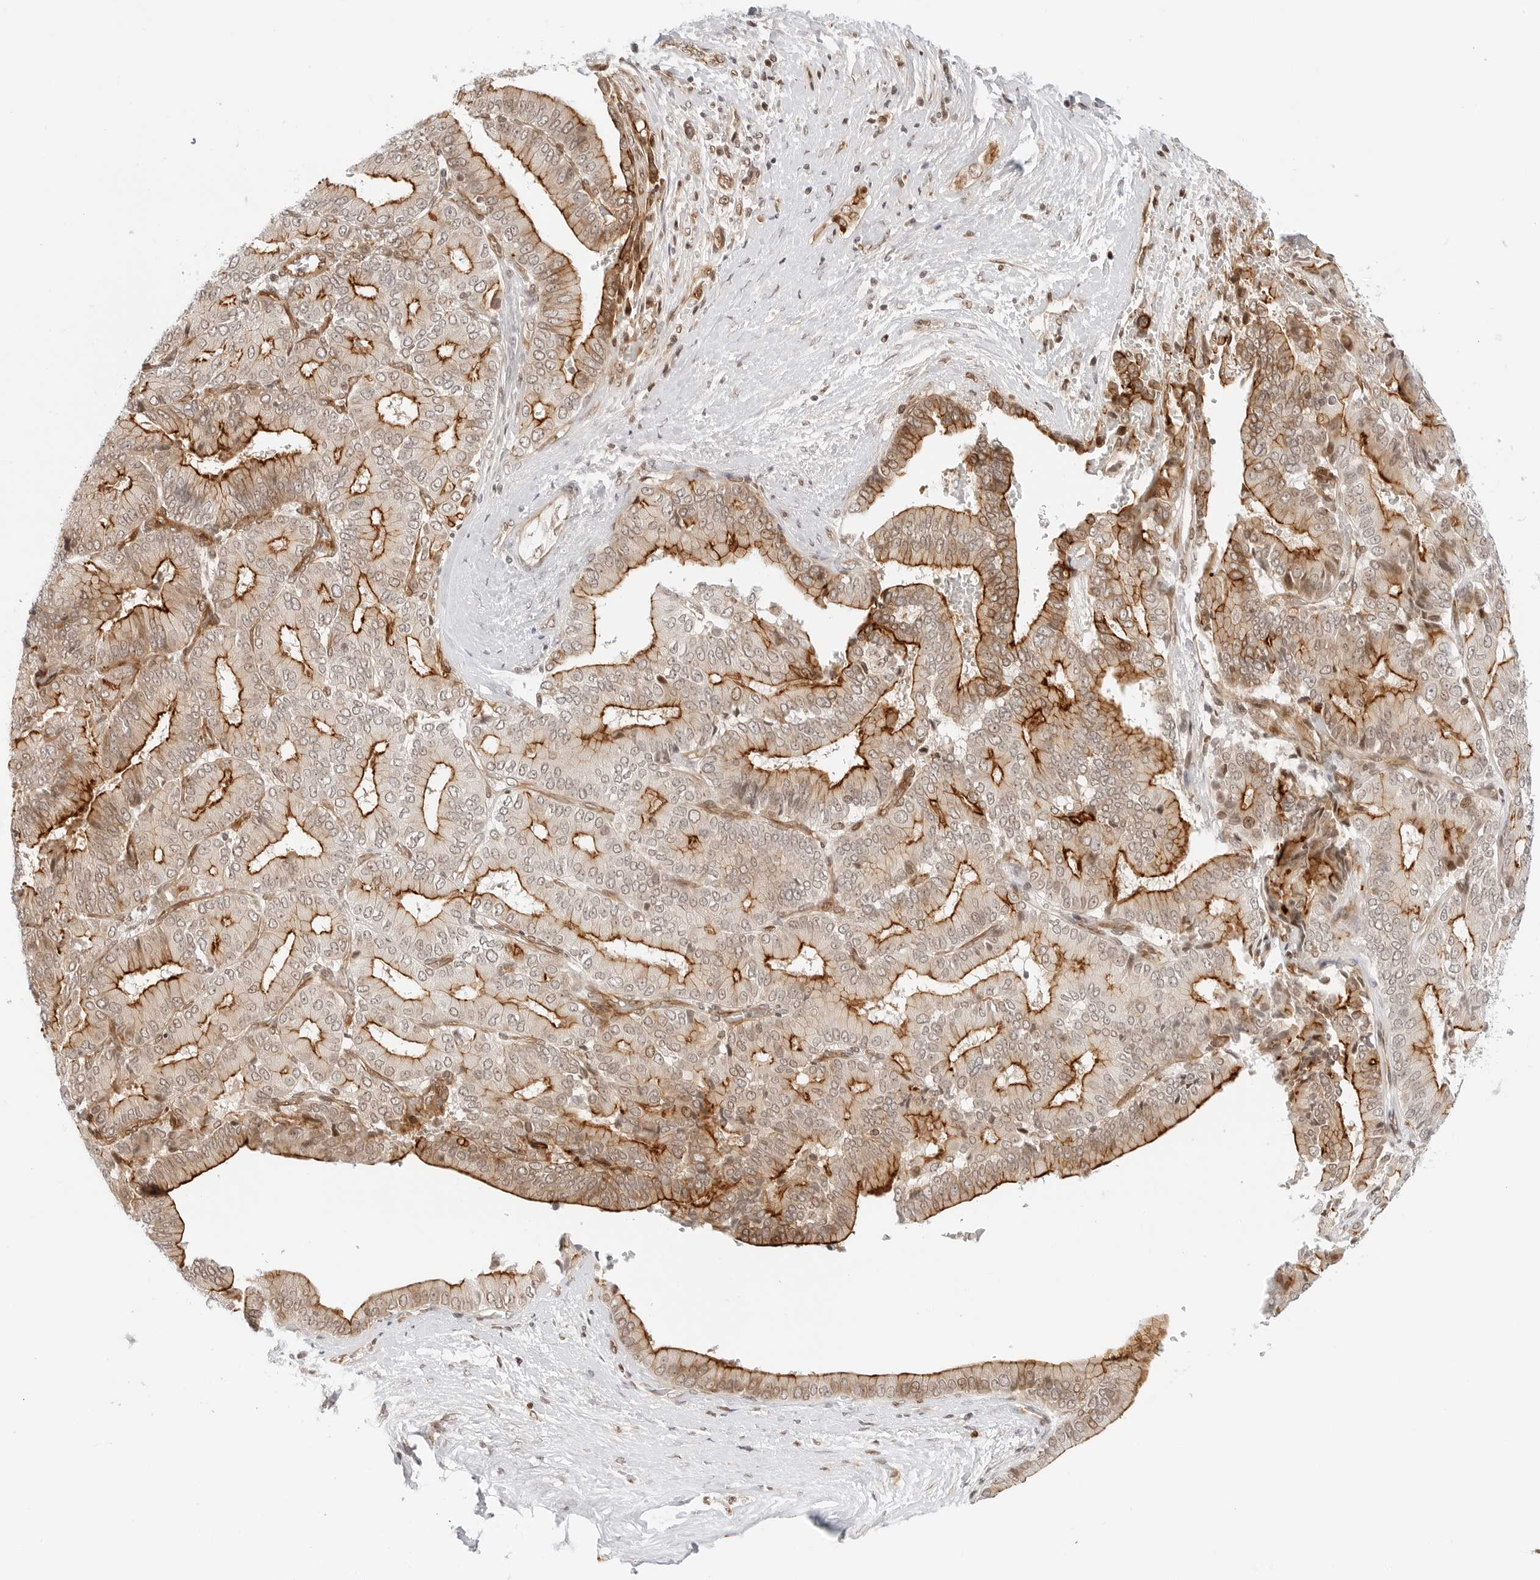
{"staining": {"intensity": "strong", "quantity": "25%-75%", "location": "cytoplasmic/membranous"}, "tissue": "liver cancer", "cell_type": "Tumor cells", "image_type": "cancer", "snomed": [{"axis": "morphology", "description": "Cholangiocarcinoma"}, {"axis": "topography", "description": "Liver"}], "caption": "A histopathology image showing strong cytoplasmic/membranous staining in about 25%-75% of tumor cells in liver cancer (cholangiocarcinoma), as visualized by brown immunohistochemical staining.", "gene": "ZNF613", "patient": {"sex": "female", "age": 75}}